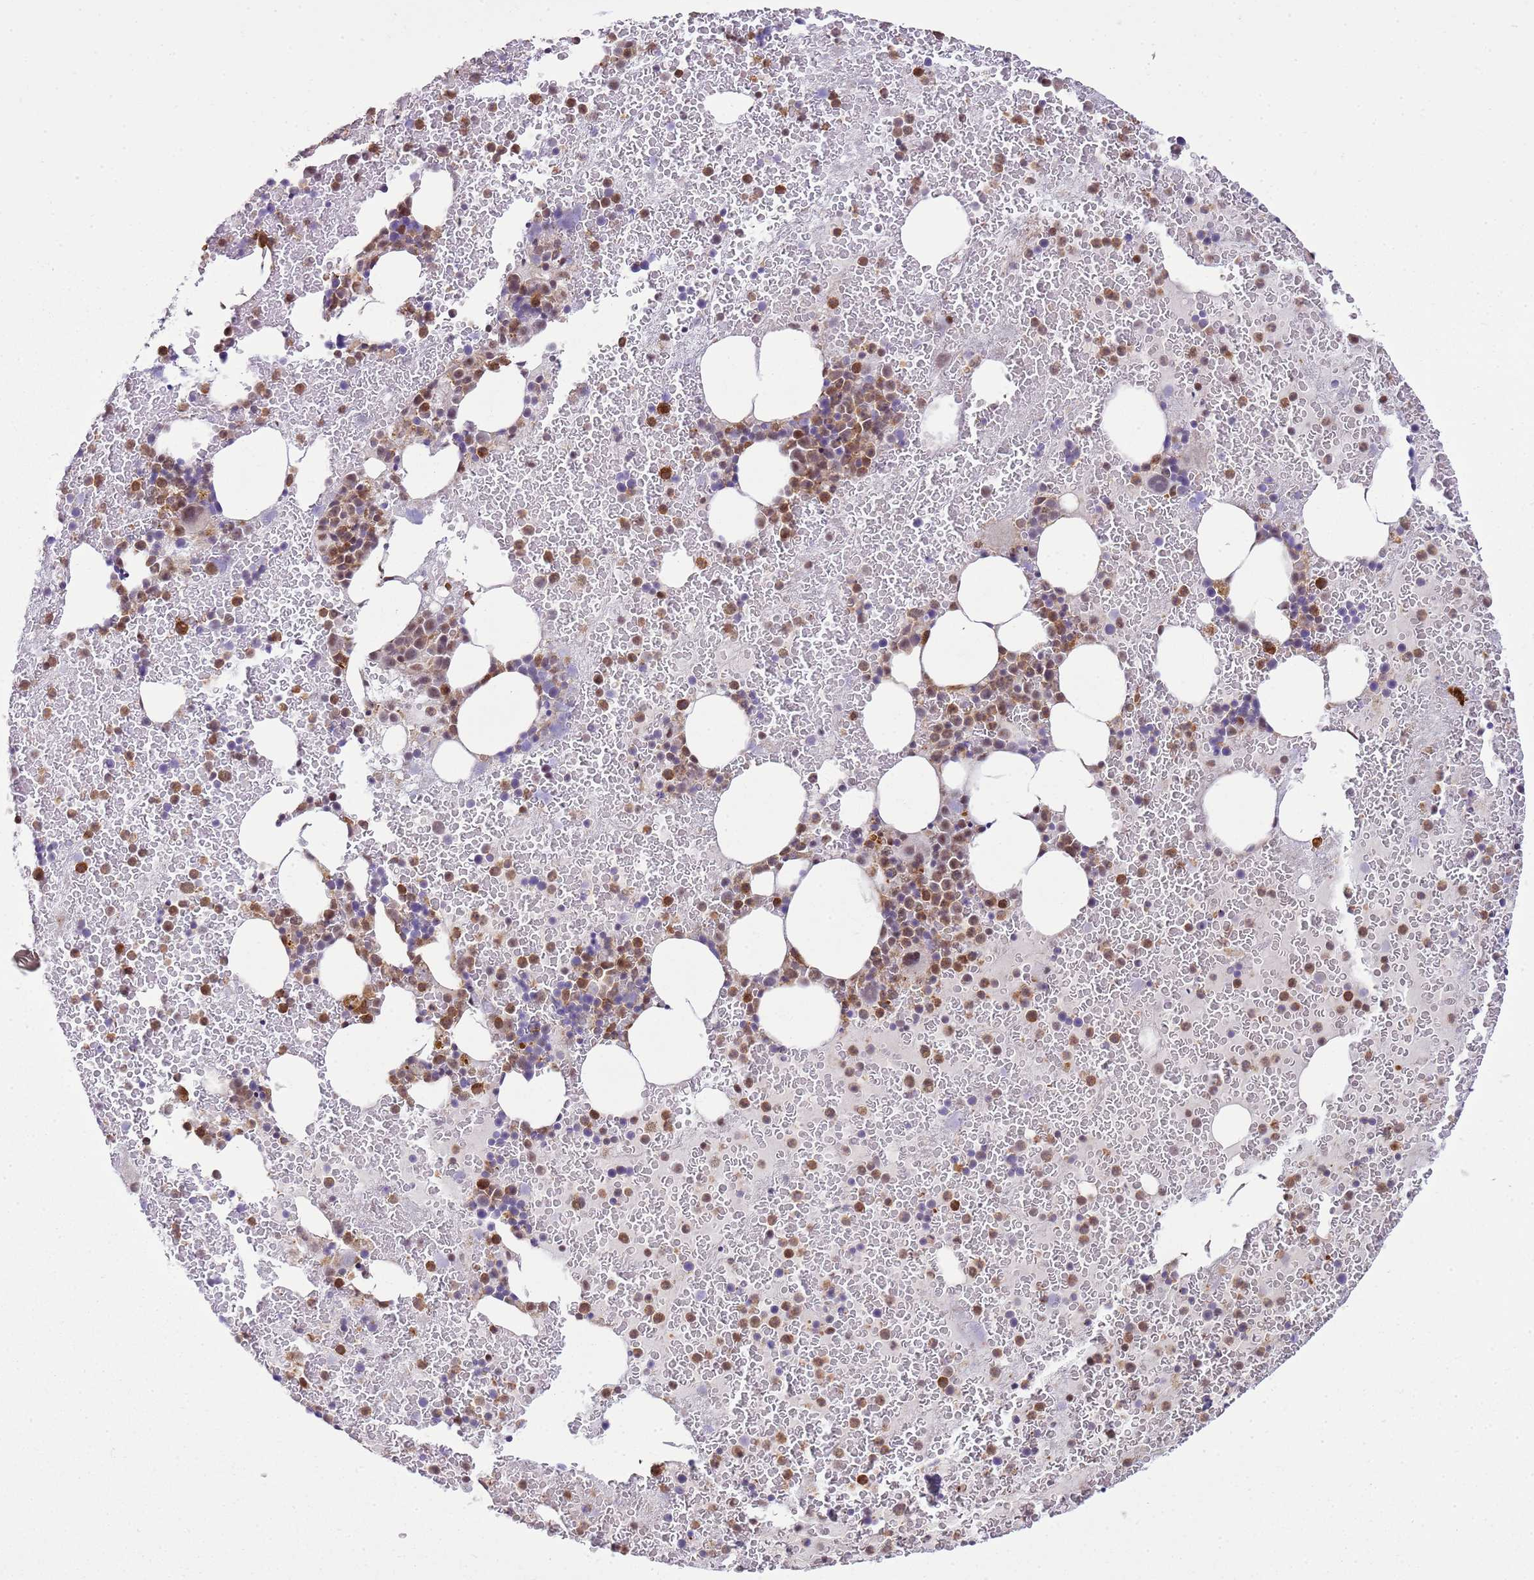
{"staining": {"intensity": "moderate", "quantity": "25%-75%", "location": "cytoplasmic/membranous"}, "tissue": "bone marrow", "cell_type": "Hematopoietic cells", "image_type": "normal", "snomed": [{"axis": "morphology", "description": "Normal tissue, NOS"}, {"axis": "topography", "description": "Bone marrow"}], "caption": "Protein expression analysis of benign human bone marrow reveals moderate cytoplasmic/membranous expression in approximately 25%-75% of hematopoietic cells.", "gene": "GABRE", "patient": {"sex": "male", "age": 26}}